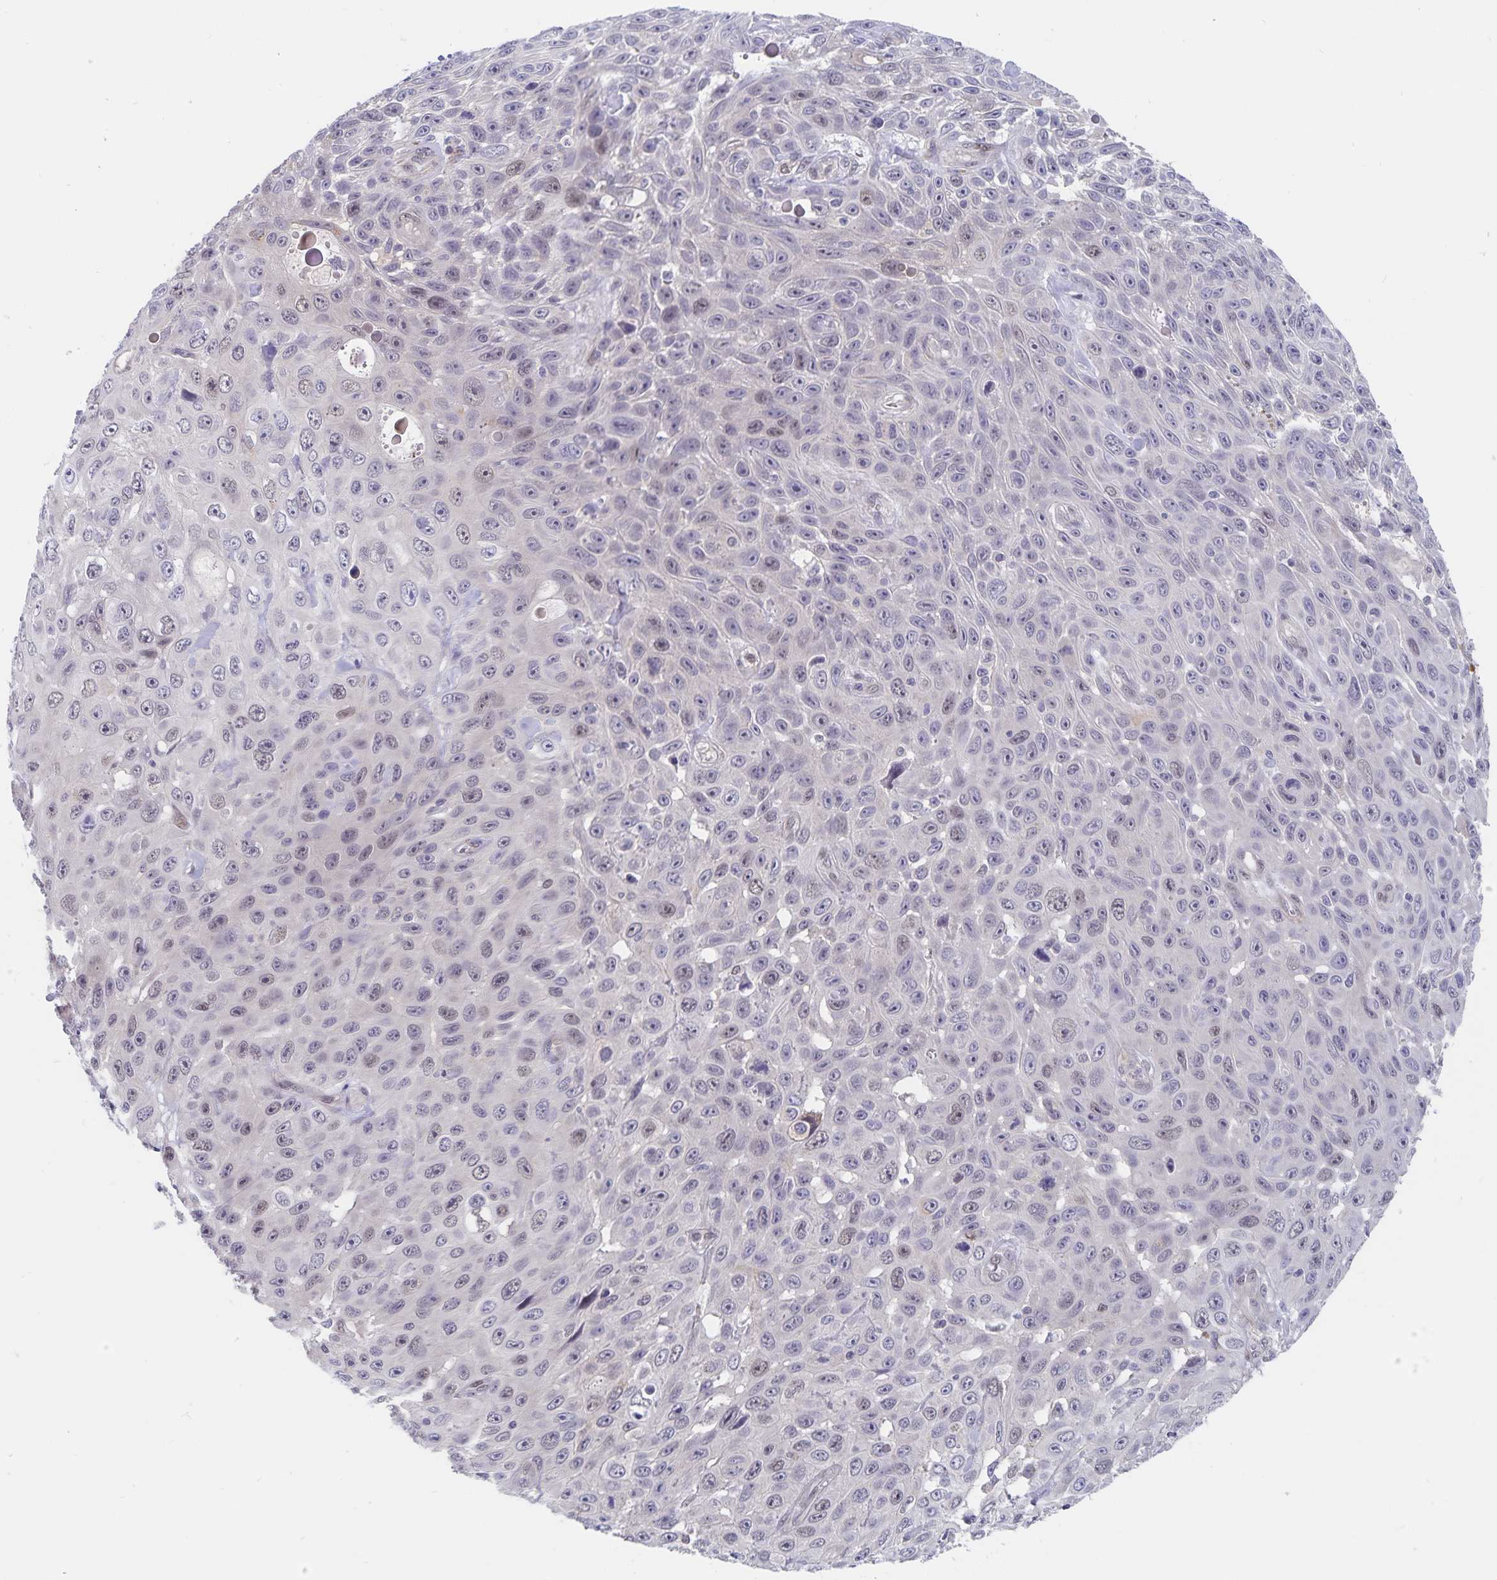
{"staining": {"intensity": "negative", "quantity": "none", "location": "none"}, "tissue": "skin cancer", "cell_type": "Tumor cells", "image_type": "cancer", "snomed": [{"axis": "morphology", "description": "Squamous cell carcinoma, NOS"}, {"axis": "topography", "description": "Skin"}], "caption": "High magnification brightfield microscopy of skin cancer stained with DAB (brown) and counterstained with hematoxylin (blue): tumor cells show no significant staining.", "gene": "BAG6", "patient": {"sex": "male", "age": 82}}